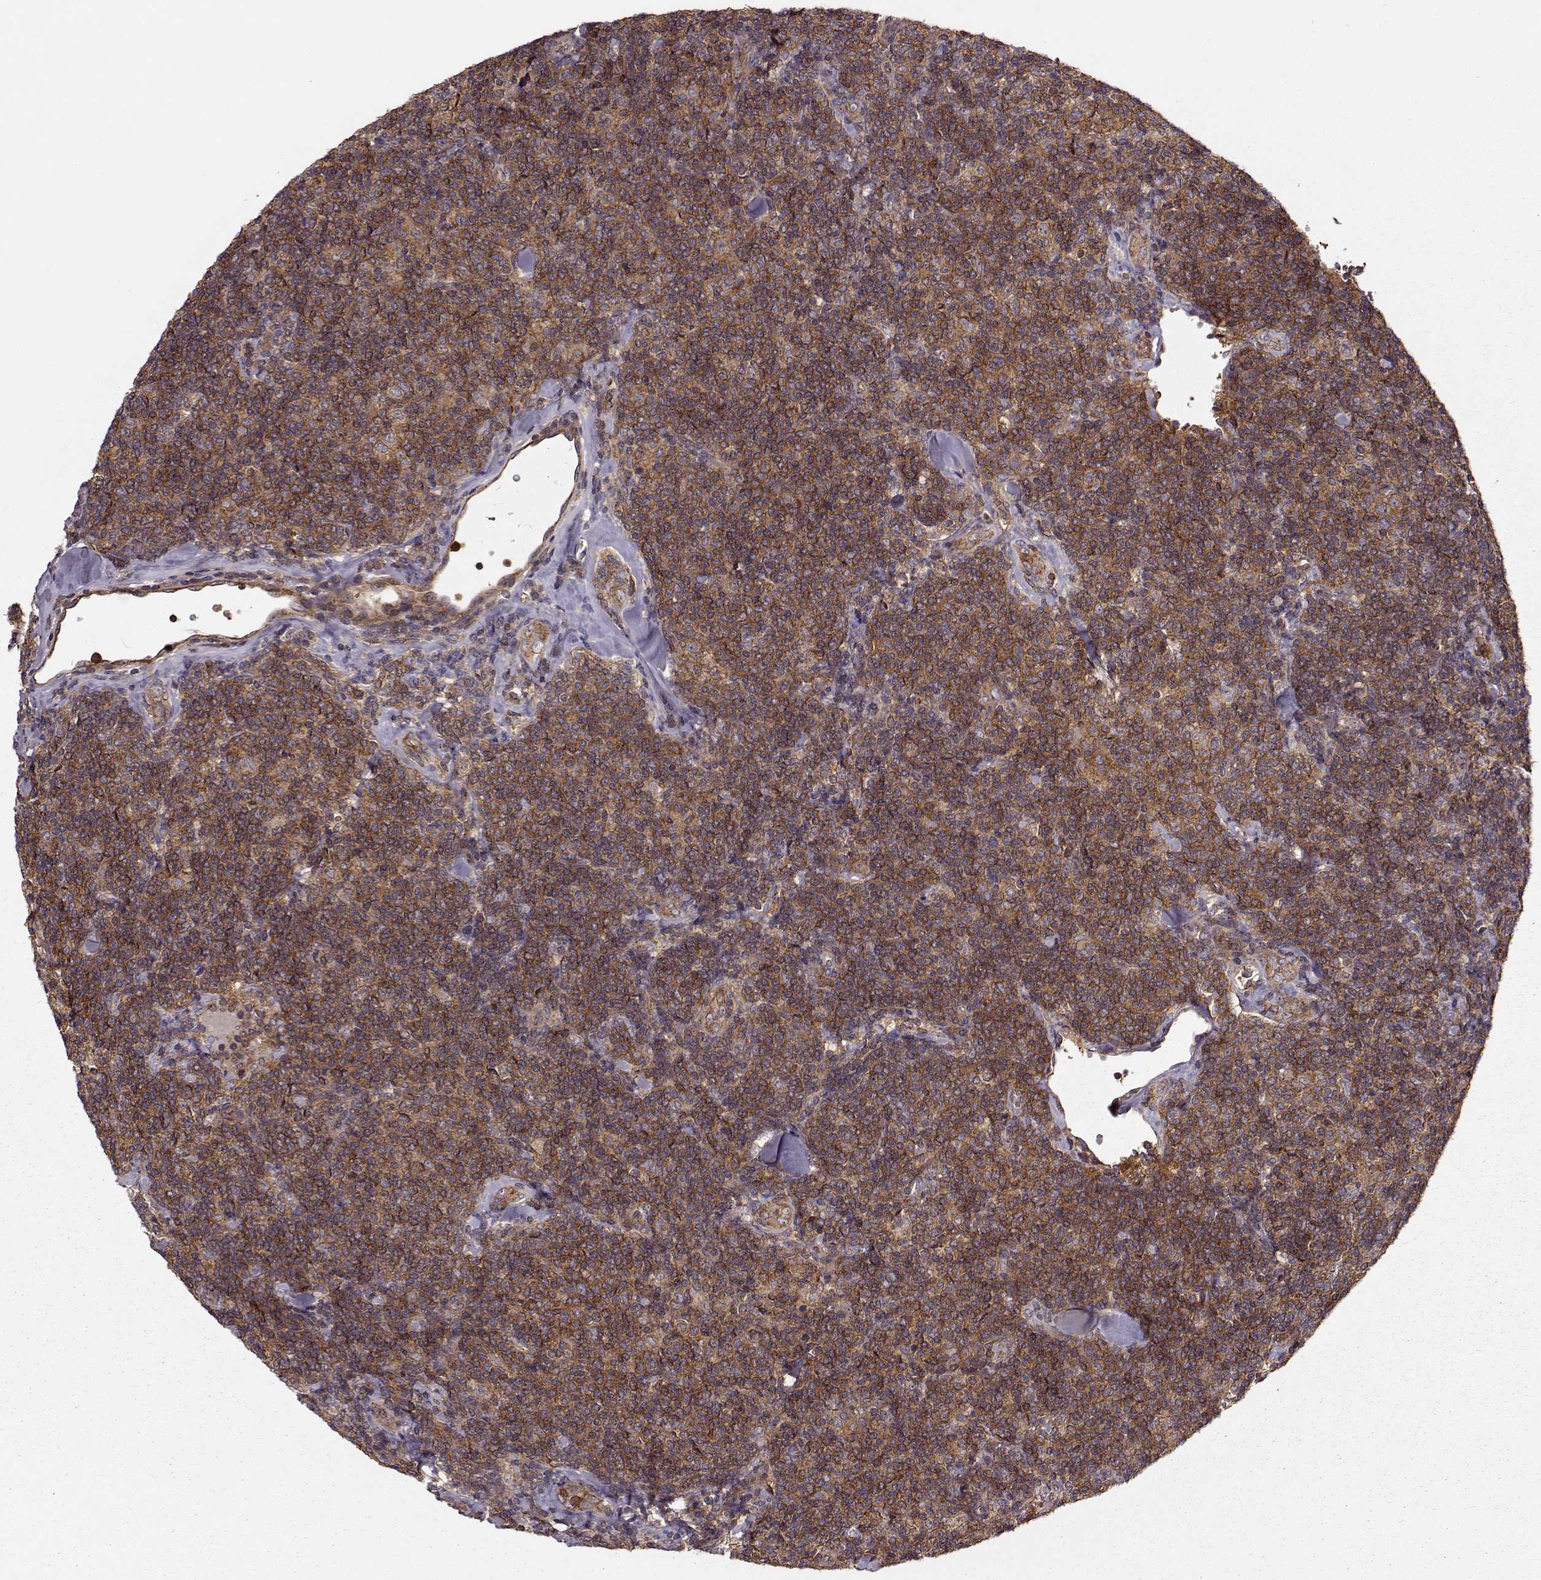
{"staining": {"intensity": "moderate", "quantity": ">75%", "location": "cytoplasmic/membranous"}, "tissue": "lymphoma", "cell_type": "Tumor cells", "image_type": "cancer", "snomed": [{"axis": "morphology", "description": "Malignant lymphoma, non-Hodgkin's type, Low grade"}, {"axis": "topography", "description": "Lymph node"}], "caption": "This photomicrograph shows immunohistochemistry (IHC) staining of human low-grade malignant lymphoma, non-Hodgkin's type, with medium moderate cytoplasmic/membranous positivity in approximately >75% of tumor cells.", "gene": "IFRD2", "patient": {"sex": "female", "age": 56}}